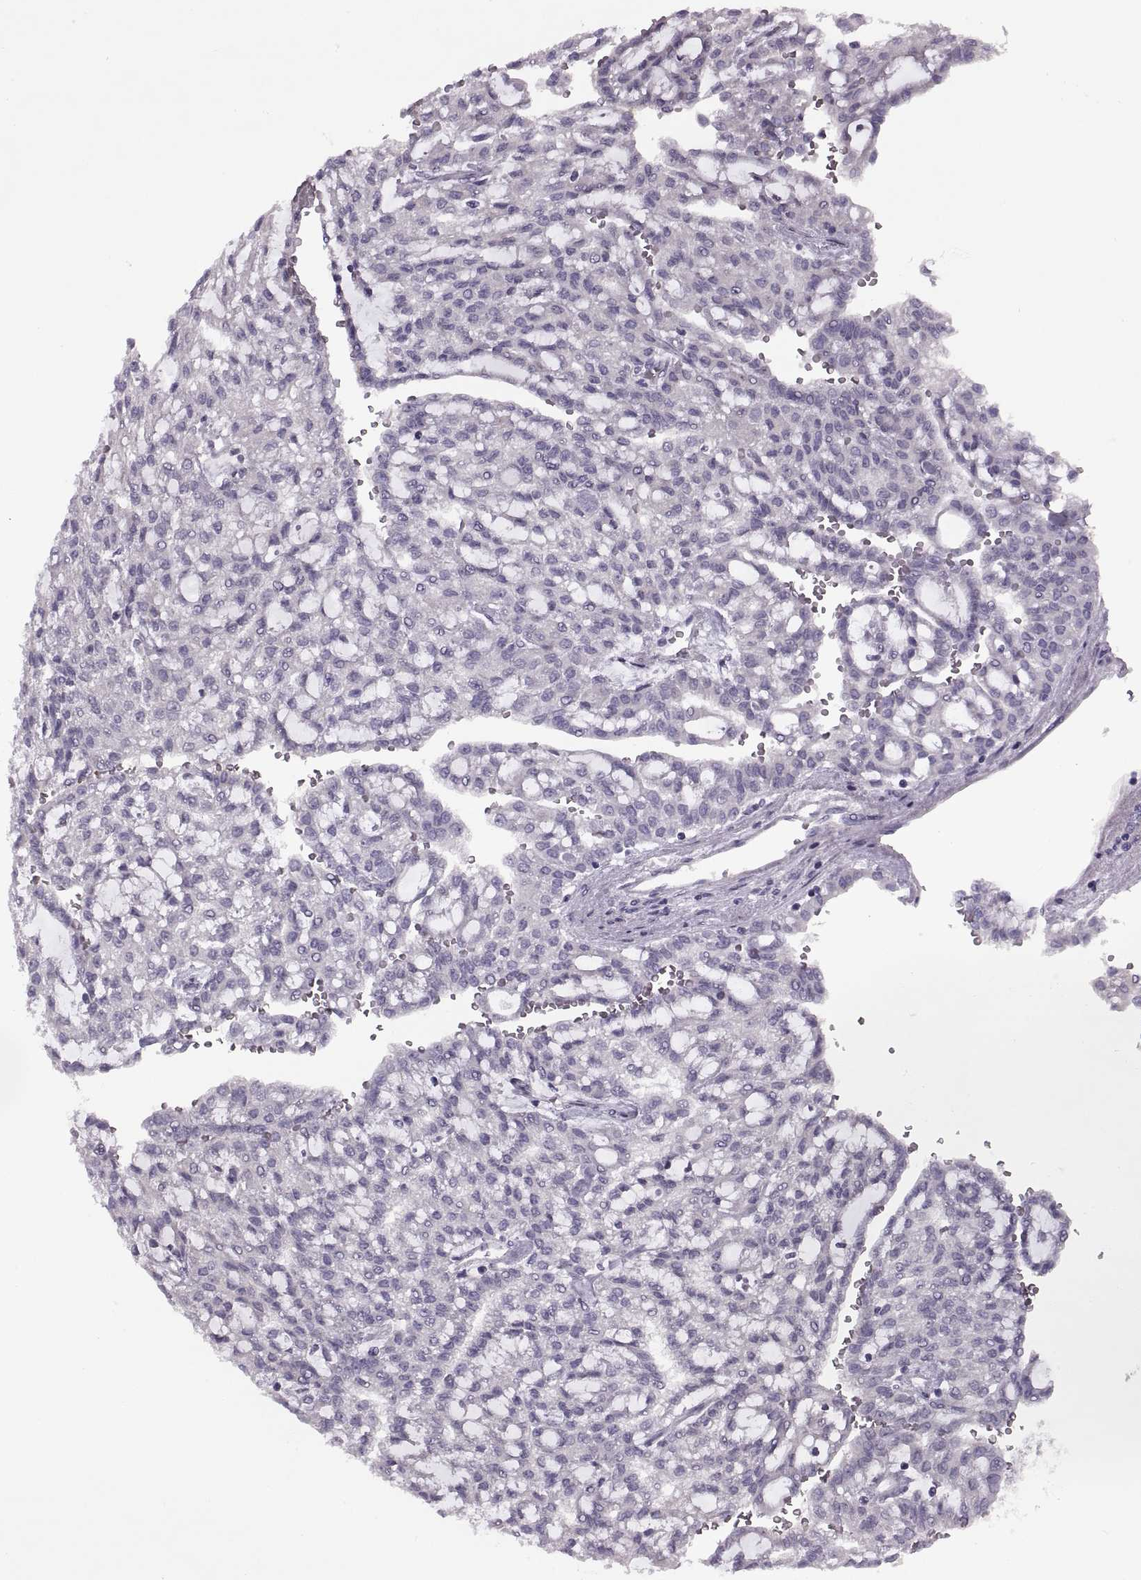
{"staining": {"intensity": "negative", "quantity": "none", "location": "none"}, "tissue": "renal cancer", "cell_type": "Tumor cells", "image_type": "cancer", "snomed": [{"axis": "morphology", "description": "Adenocarcinoma, NOS"}, {"axis": "topography", "description": "Kidney"}], "caption": "This is an immunohistochemistry (IHC) image of adenocarcinoma (renal). There is no positivity in tumor cells.", "gene": "RSPH6A", "patient": {"sex": "male", "age": 63}}